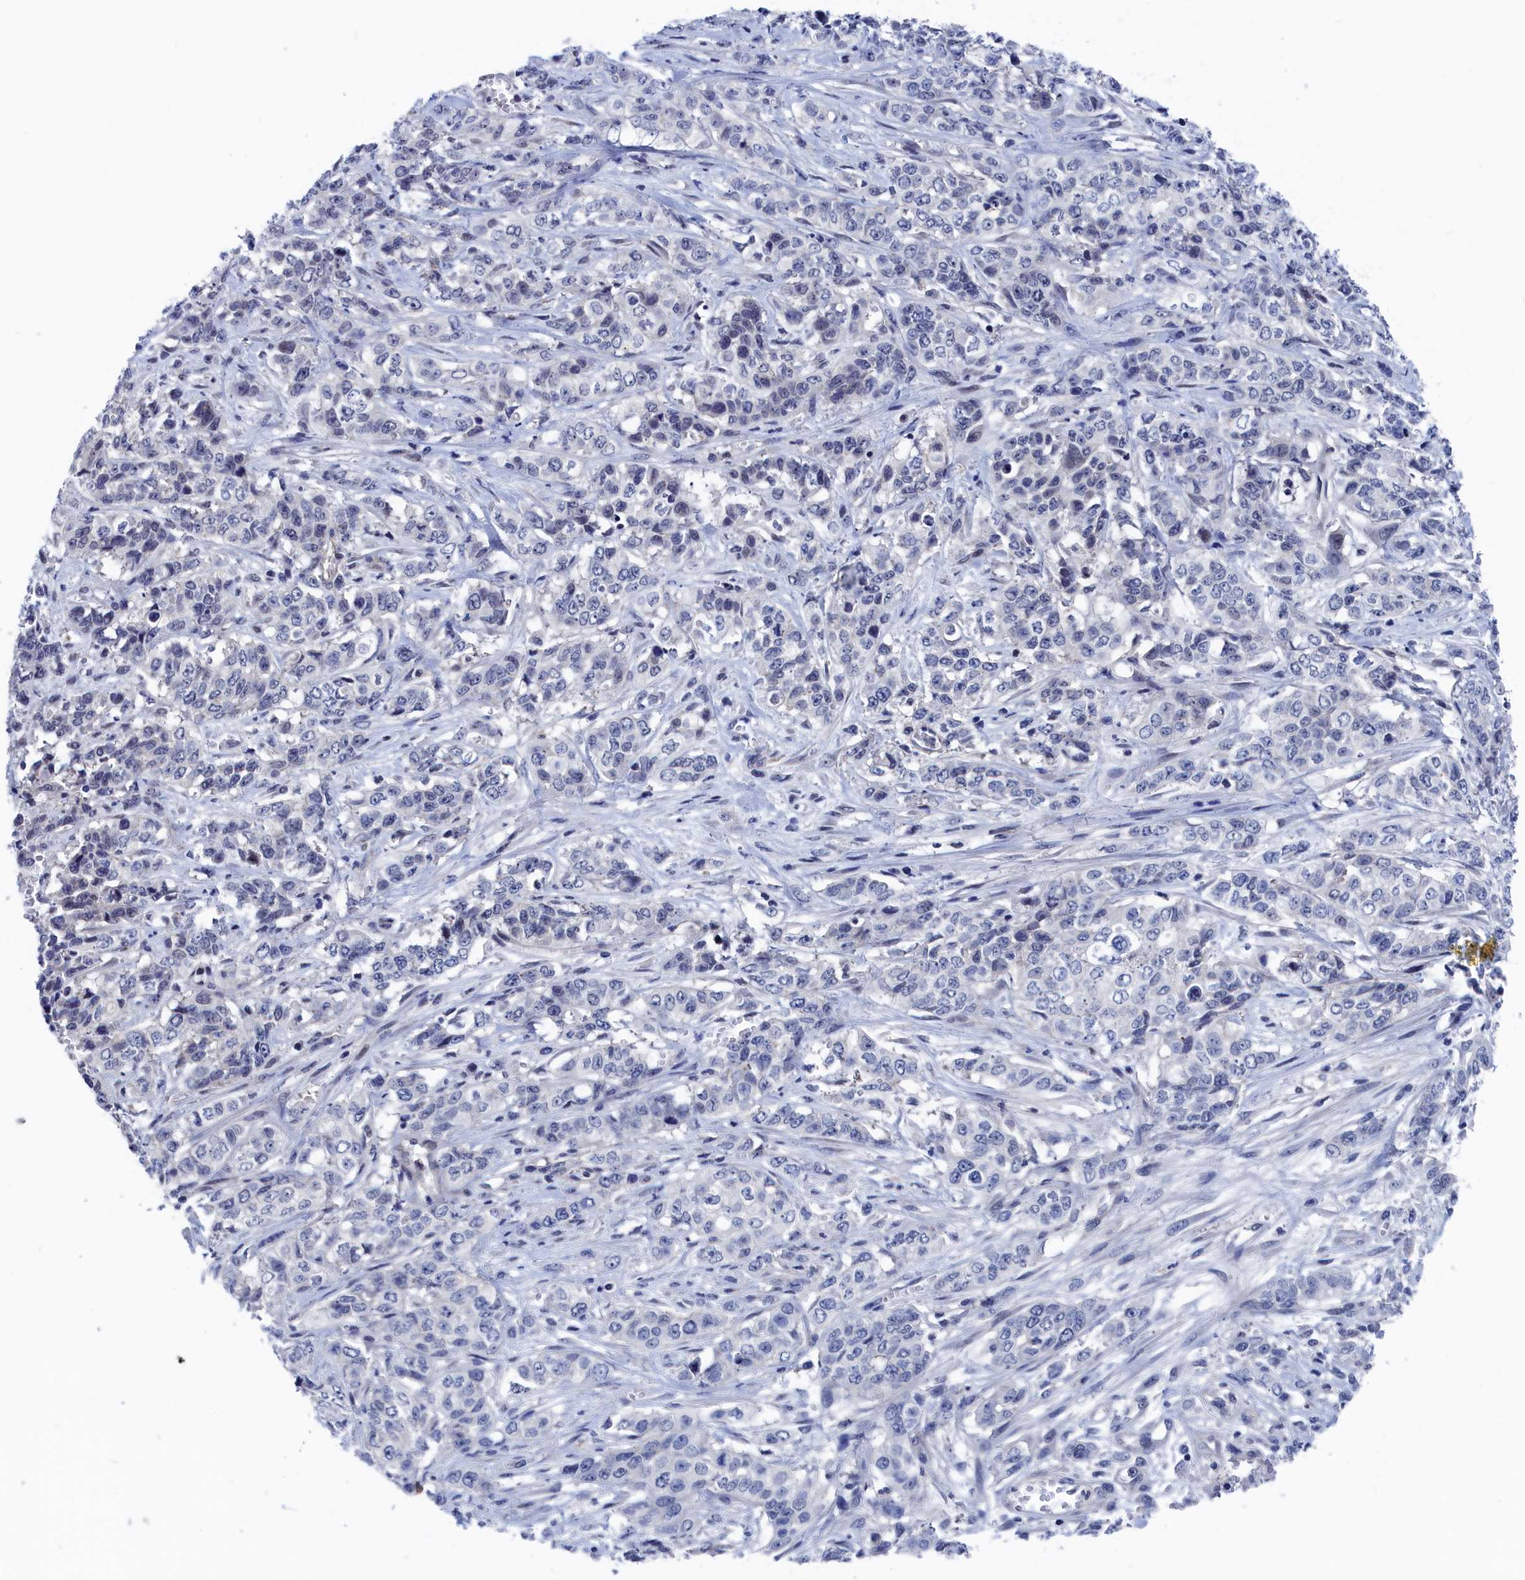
{"staining": {"intensity": "negative", "quantity": "none", "location": "none"}, "tissue": "stomach cancer", "cell_type": "Tumor cells", "image_type": "cancer", "snomed": [{"axis": "morphology", "description": "Adenocarcinoma, NOS"}, {"axis": "topography", "description": "Stomach, upper"}], "caption": "Tumor cells are negative for brown protein staining in stomach cancer (adenocarcinoma). The staining is performed using DAB brown chromogen with nuclei counter-stained in using hematoxylin.", "gene": "MARCHF3", "patient": {"sex": "male", "age": 62}}